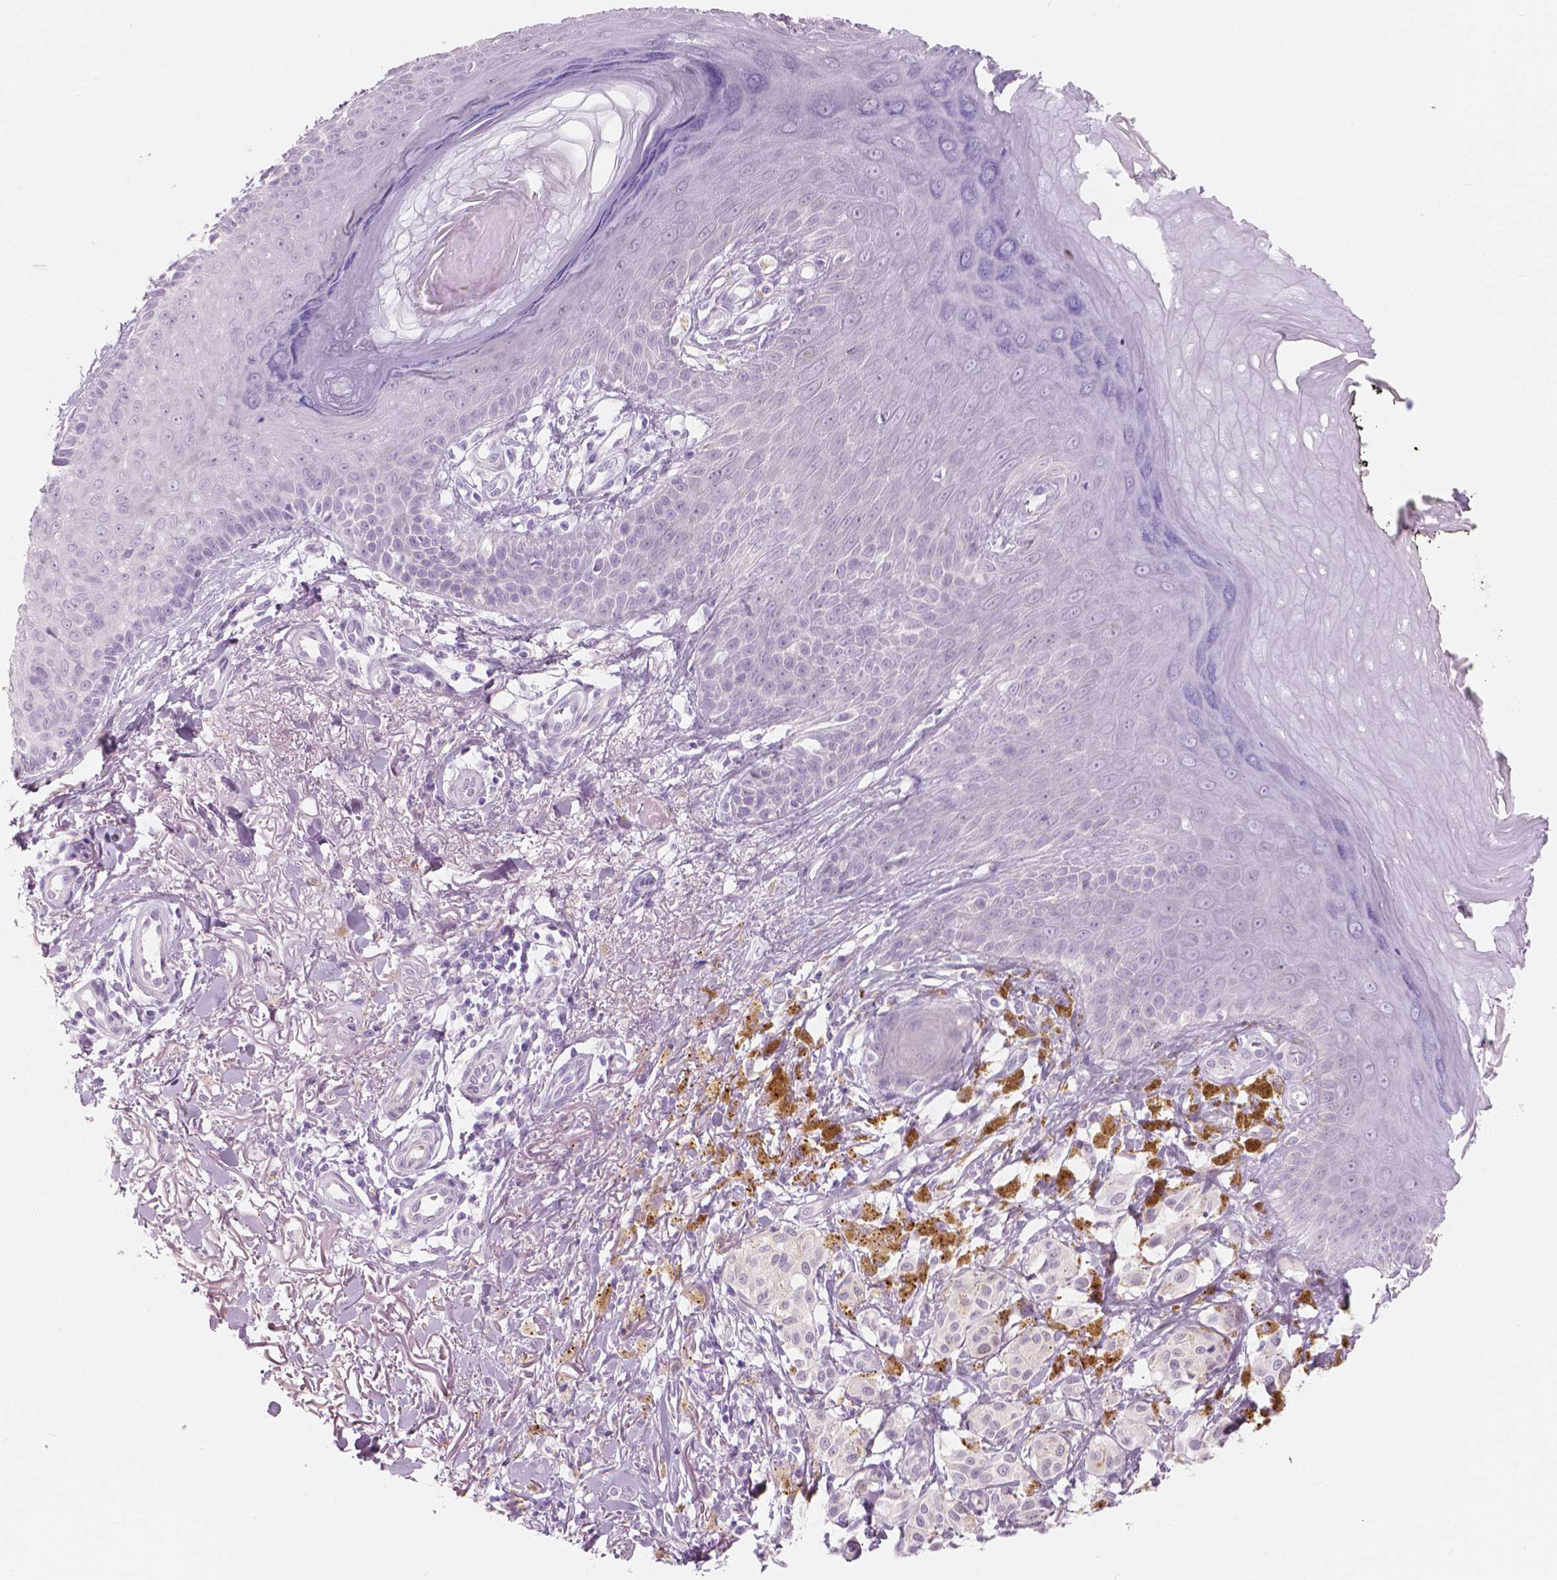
{"staining": {"intensity": "negative", "quantity": "none", "location": "none"}, "tissue": "melanoma", "cell_type": "Tumor cells", "image_type": "cancer", "snomed": [{"axis": "morphology", "description": "Malignant melanoma, NOS"}, {"axis": "topography", "description": "Skin"}], "caption": "DAB immunohistochemical staining of malignant melanoma reveals no significant expression in tumor cells.", "gene": "A4GNT", "patient": {"sex": "female", "age": 80}}